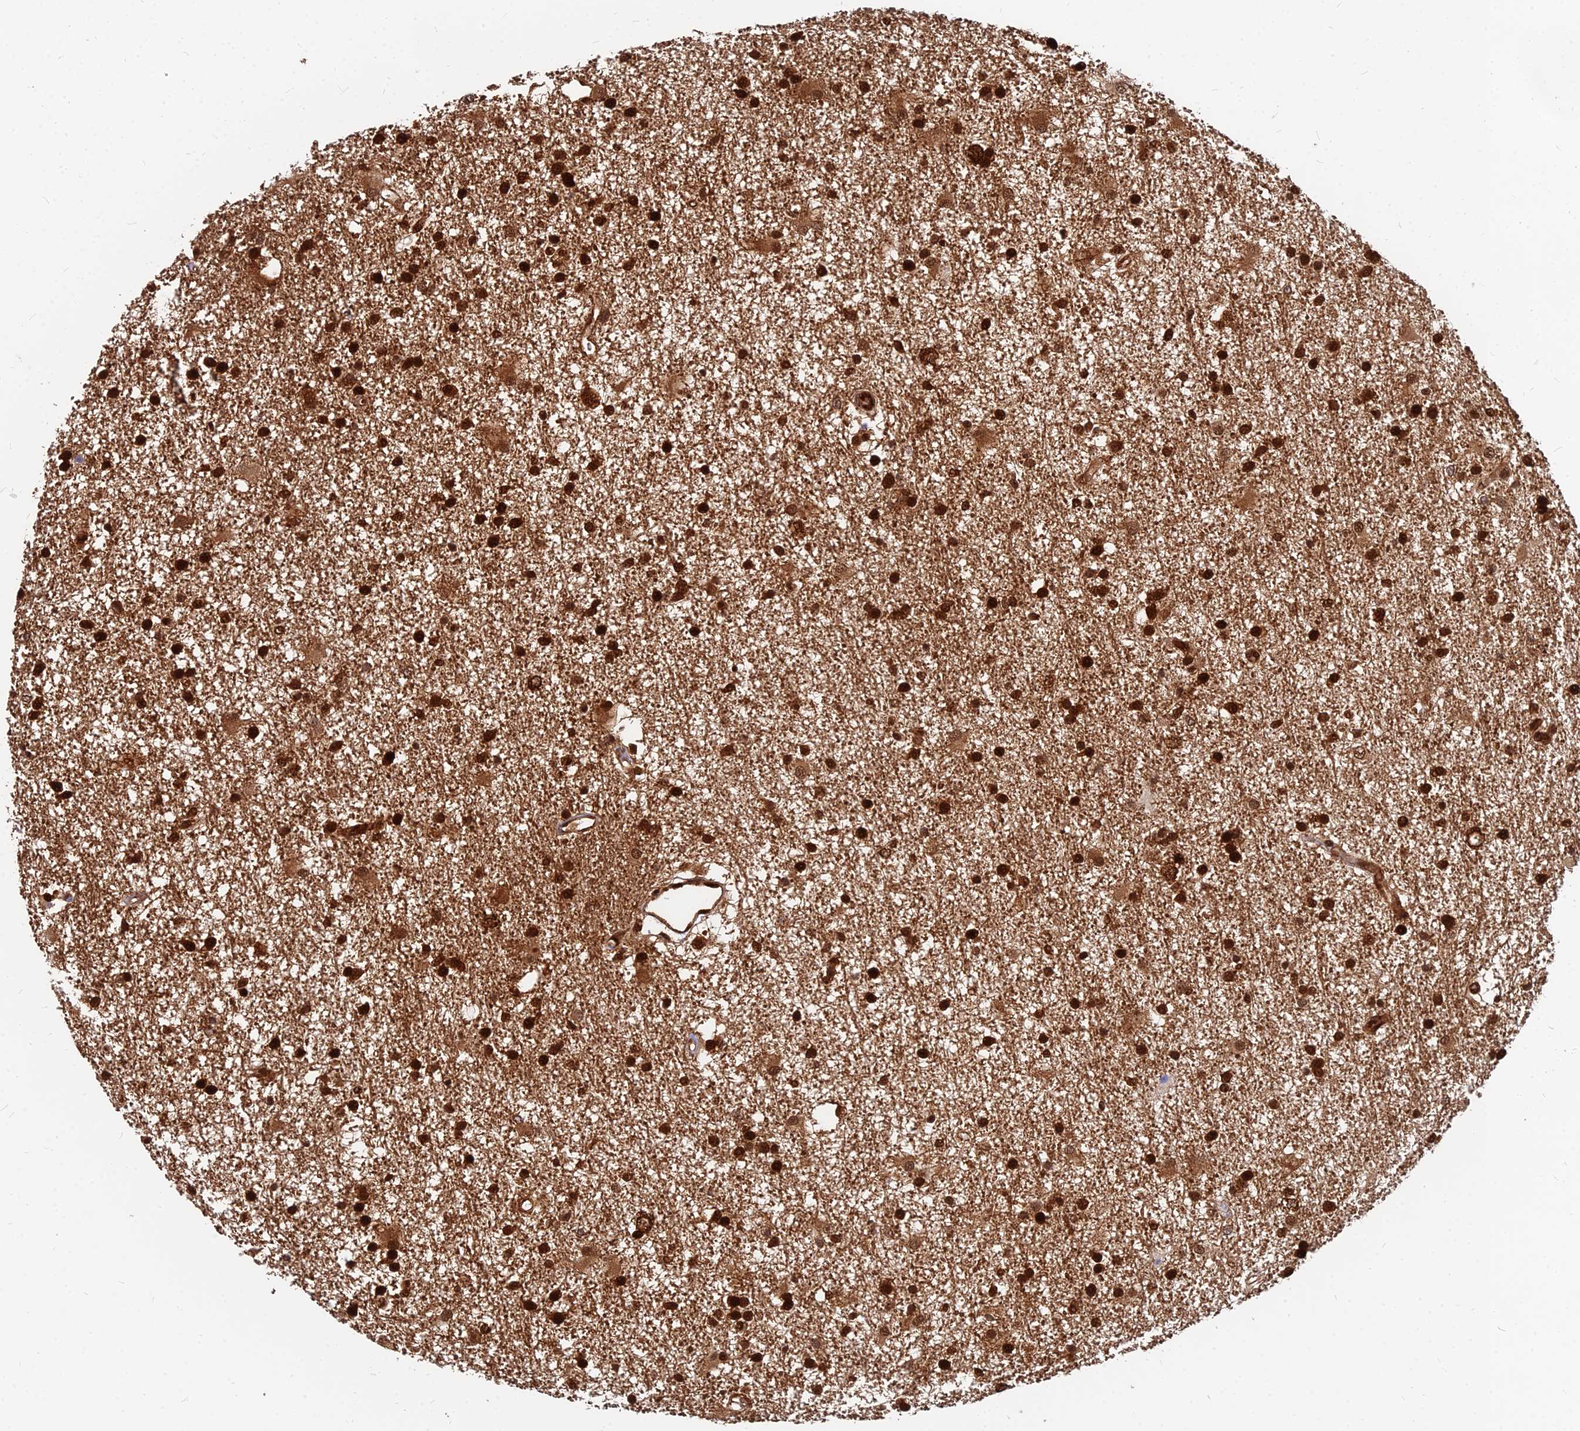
{"staining": {"intensity": "strong", "quantity": "25%-75%", "location": "cytoplasmic/membranous,nuclear"}, "tissue": "glioma", "cell_type": "Tumor cells", "image_type": "cancer", "snomed": [{"axis": "morphology", "description": "Glioma, malignant, High grade"}, {"axis": "topography", "description": "Brain"}], "caption": "High-magnification brightfield microscopy of malignant glioma (high-grade) stained with DAB (brown) and counterstained with hematoxylin (blue). tumor cells exhibit strong cytoplasmic/membranous and nuclear expression is identified in about25%-75% of cells.", "gene": "CCT6B", "patient": {"sex": "male", "age": 77}}